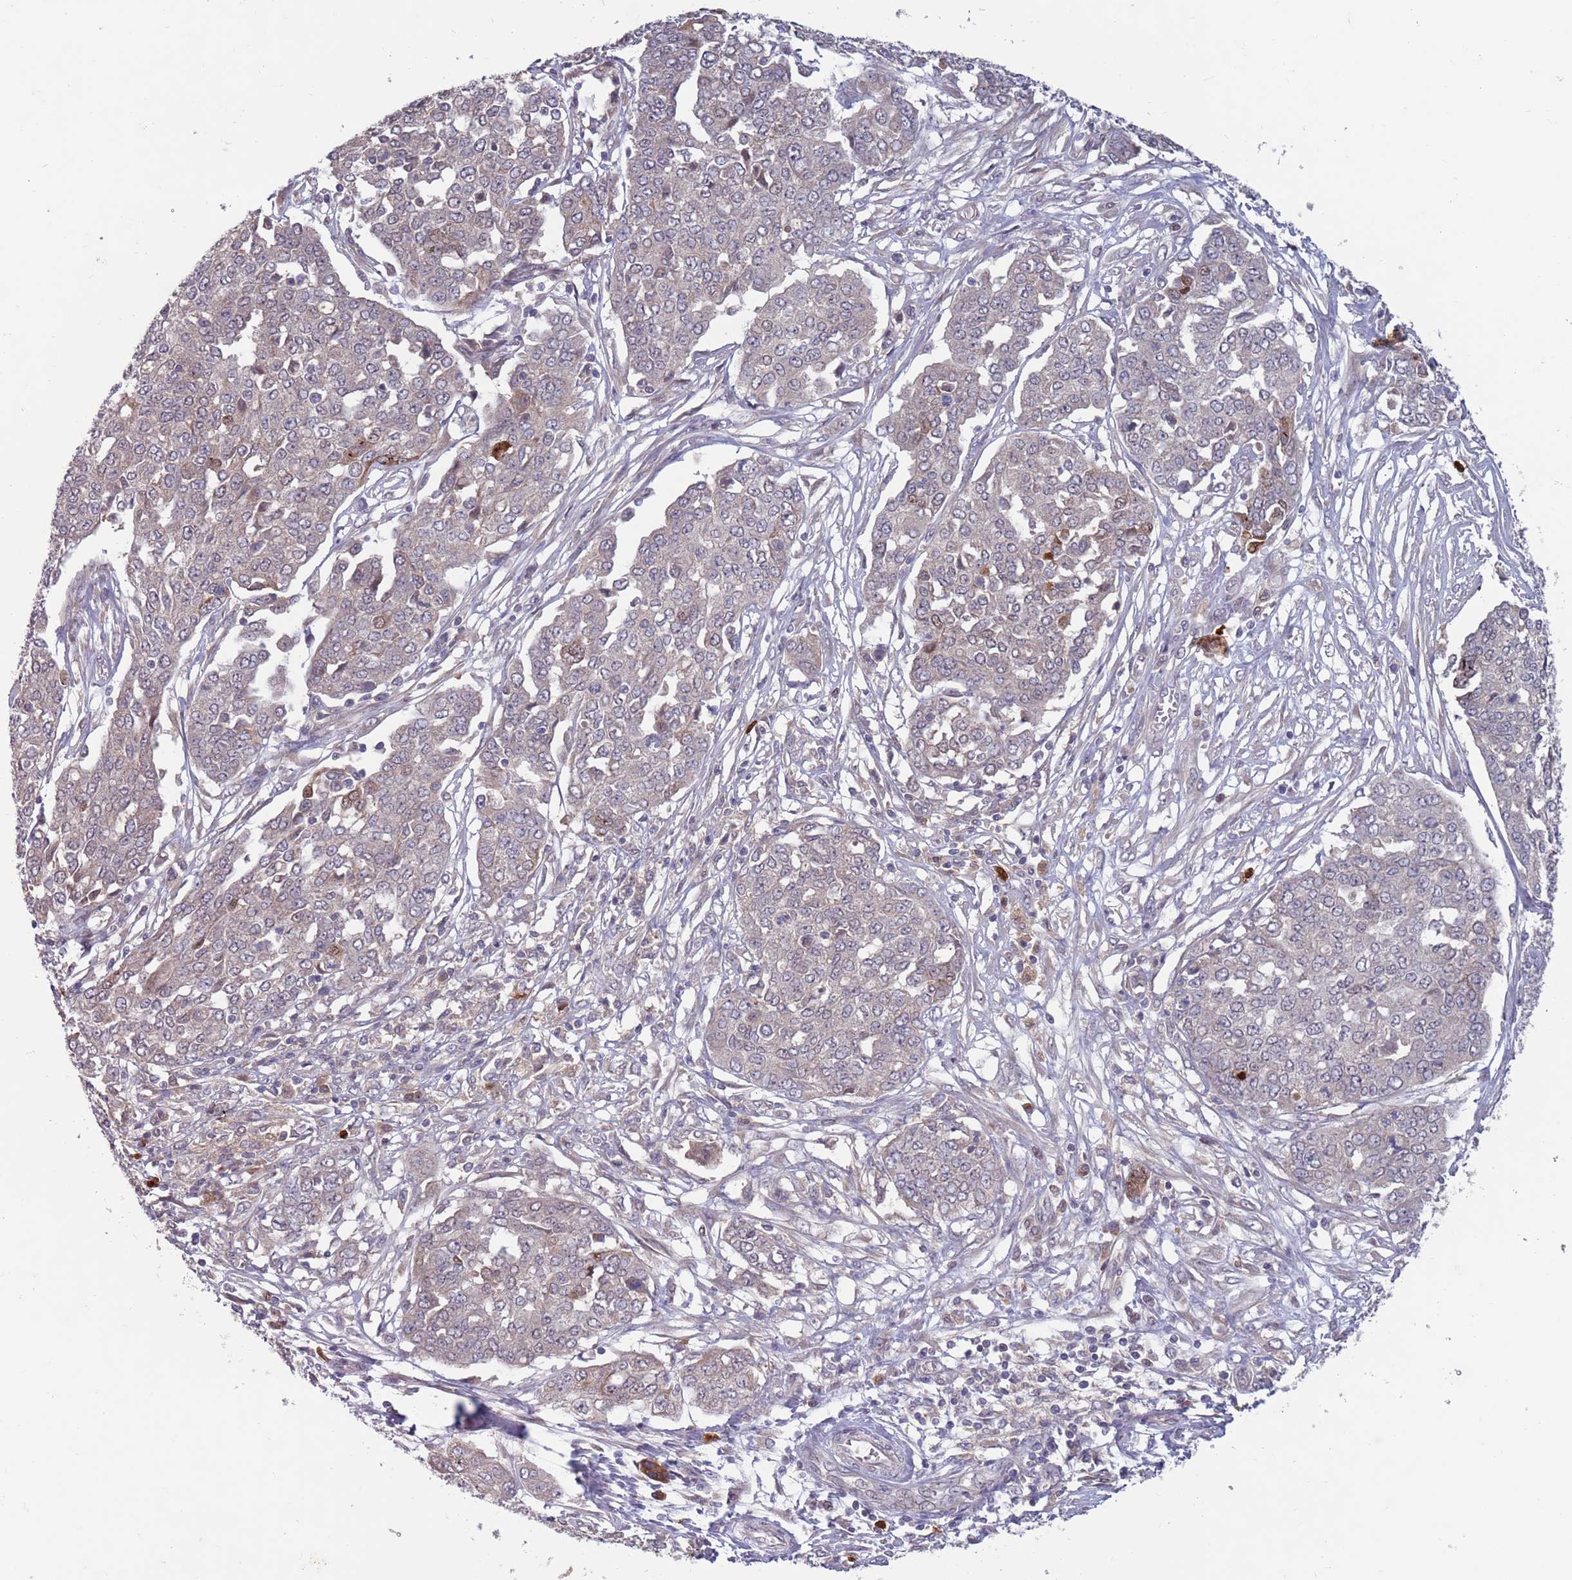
{"staining": {"intensity": "negative", "quantity": "none", "location": "none"}, "tissue": "ovarian cancer", "cell_type": "Tumor cells", "image_type": "cancer", "snomed": [{"axis": "morphology", "description": "Cystadenocarcinoma, serous, NOS"}, {"axis": "topography", "description": "Soft tissue"}, {"axis": "topography", "description": "Ovary"}], "caption": "Immunohistochemistry micrograph of ovarian cancer stained for a protein (brown), which displays no positivity in tumor cells. (DAB IHC visualized using brightfield microscopy, high magnification).", "gene": "TYW1", "patient": {"sex": "female", "age": 57}}